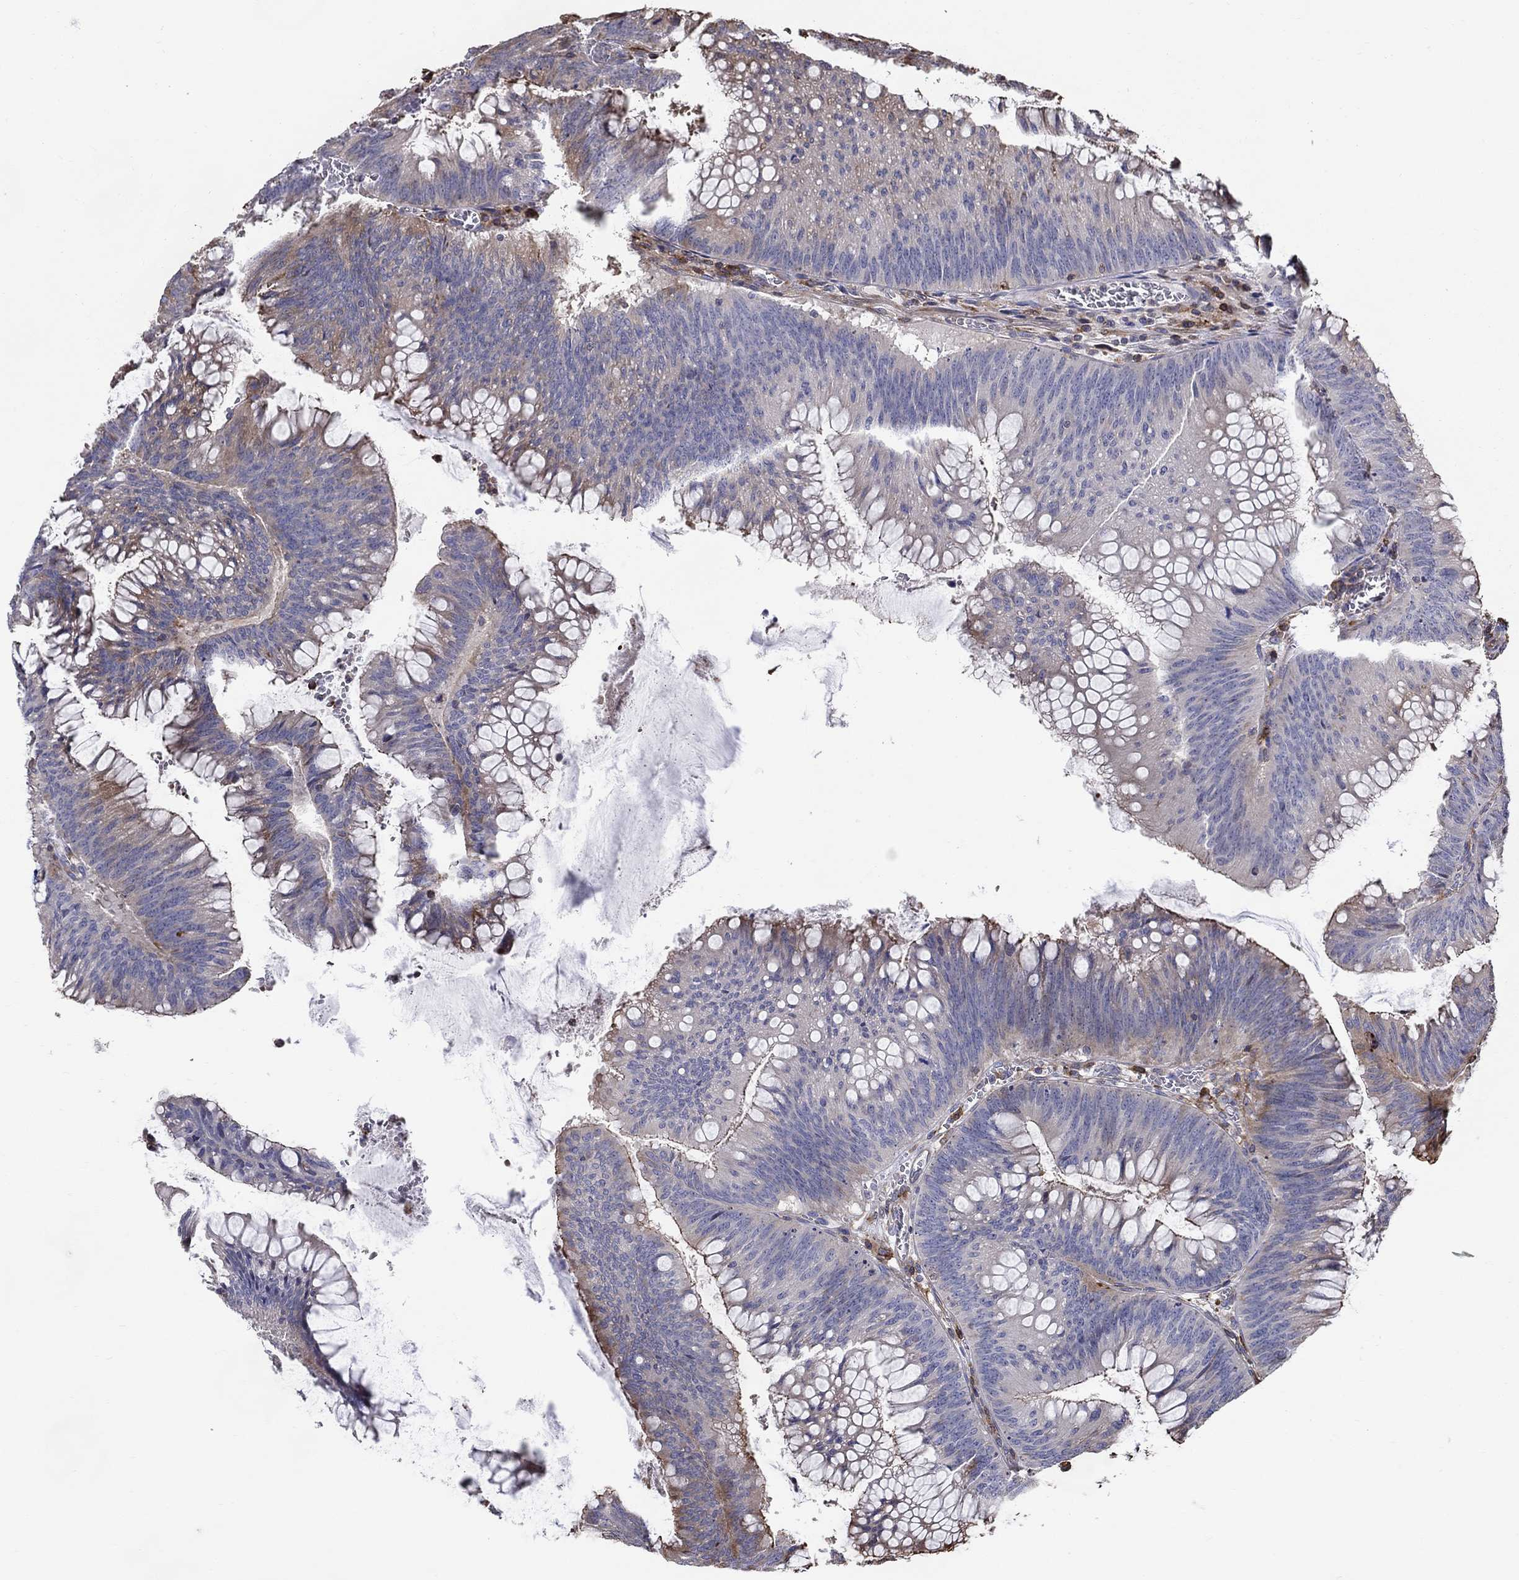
{"staining": {"intensity": "strong", "quantity": "<25%", "location": "cytoplasmic/membranous"}, "tissue": "colorectal cancer", "cell_type": "Tumor cells", "image_type": "cancer", "snomed": [{"axis": "morphology", "description": "Adenocarcinoma, NOS"}, {"axis": "topography", "description": "Rectum"}], "caption": "This is an image of immunohistochemistry (IHC) staining of colorectal cancer (adenocarcinoma), which shows strong staining in the cytoplasmic/membranous of tumor cells.", "gene": "NPHP1", "patient": {"sex": "female", "age": 72}}